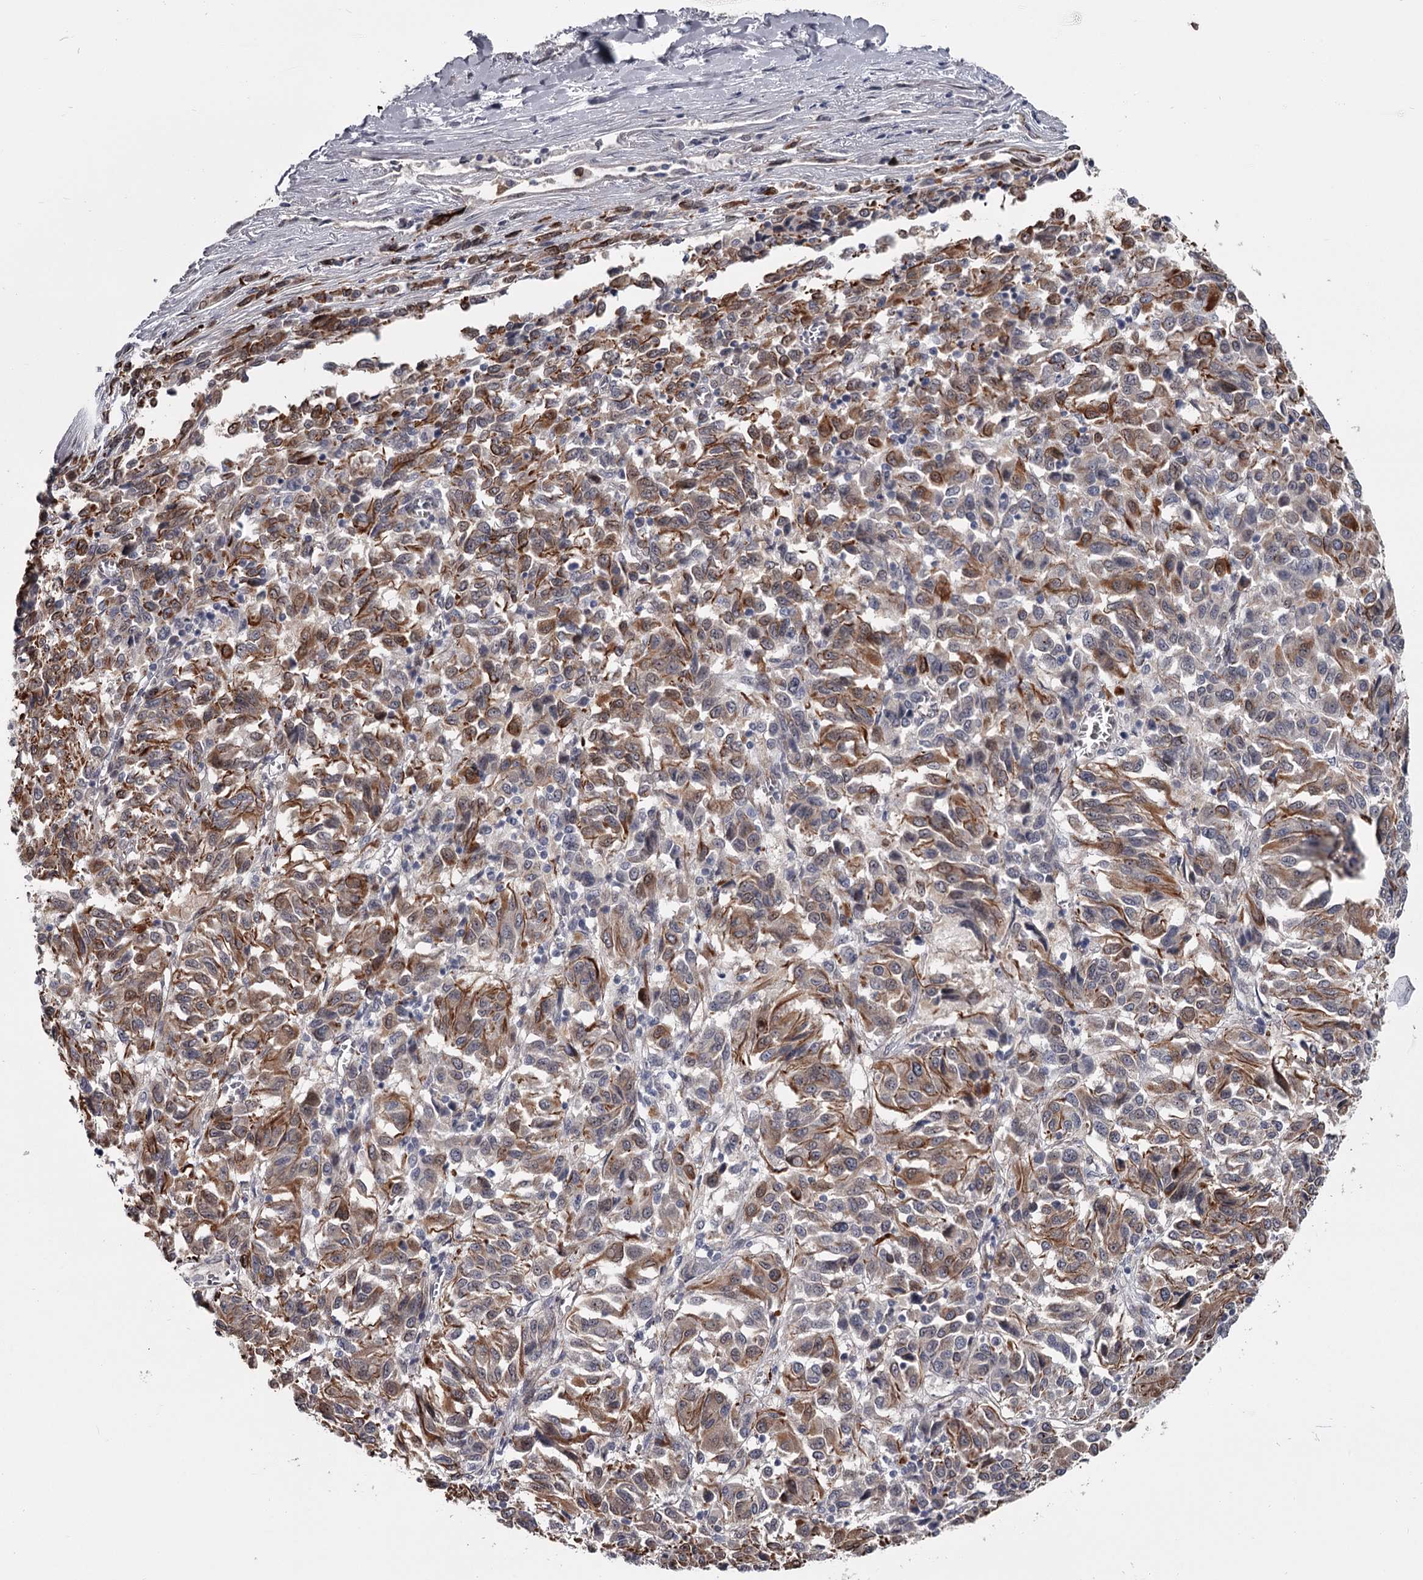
{"staining": {"intensity": "moderate", "quantity": "25%-75%", "location": "cytoplasmic/membranous"}, "tissue": "melanoma", "cell_type": "Tumor cells", "image_type": "cancer", "snomed": [{"axis": "morphology", "description": "Malignant melanoma, Metastatic site"}, {"axis": "topography", "description": "Lung"}], "caption": "A medium amount of moderate cytoplasmic/membranous expression is present in about 25%-75% of tumor cells in melanoma tissue.", "gene": "PRPF40B", "patient": {"sex": "male", "age": 64}}